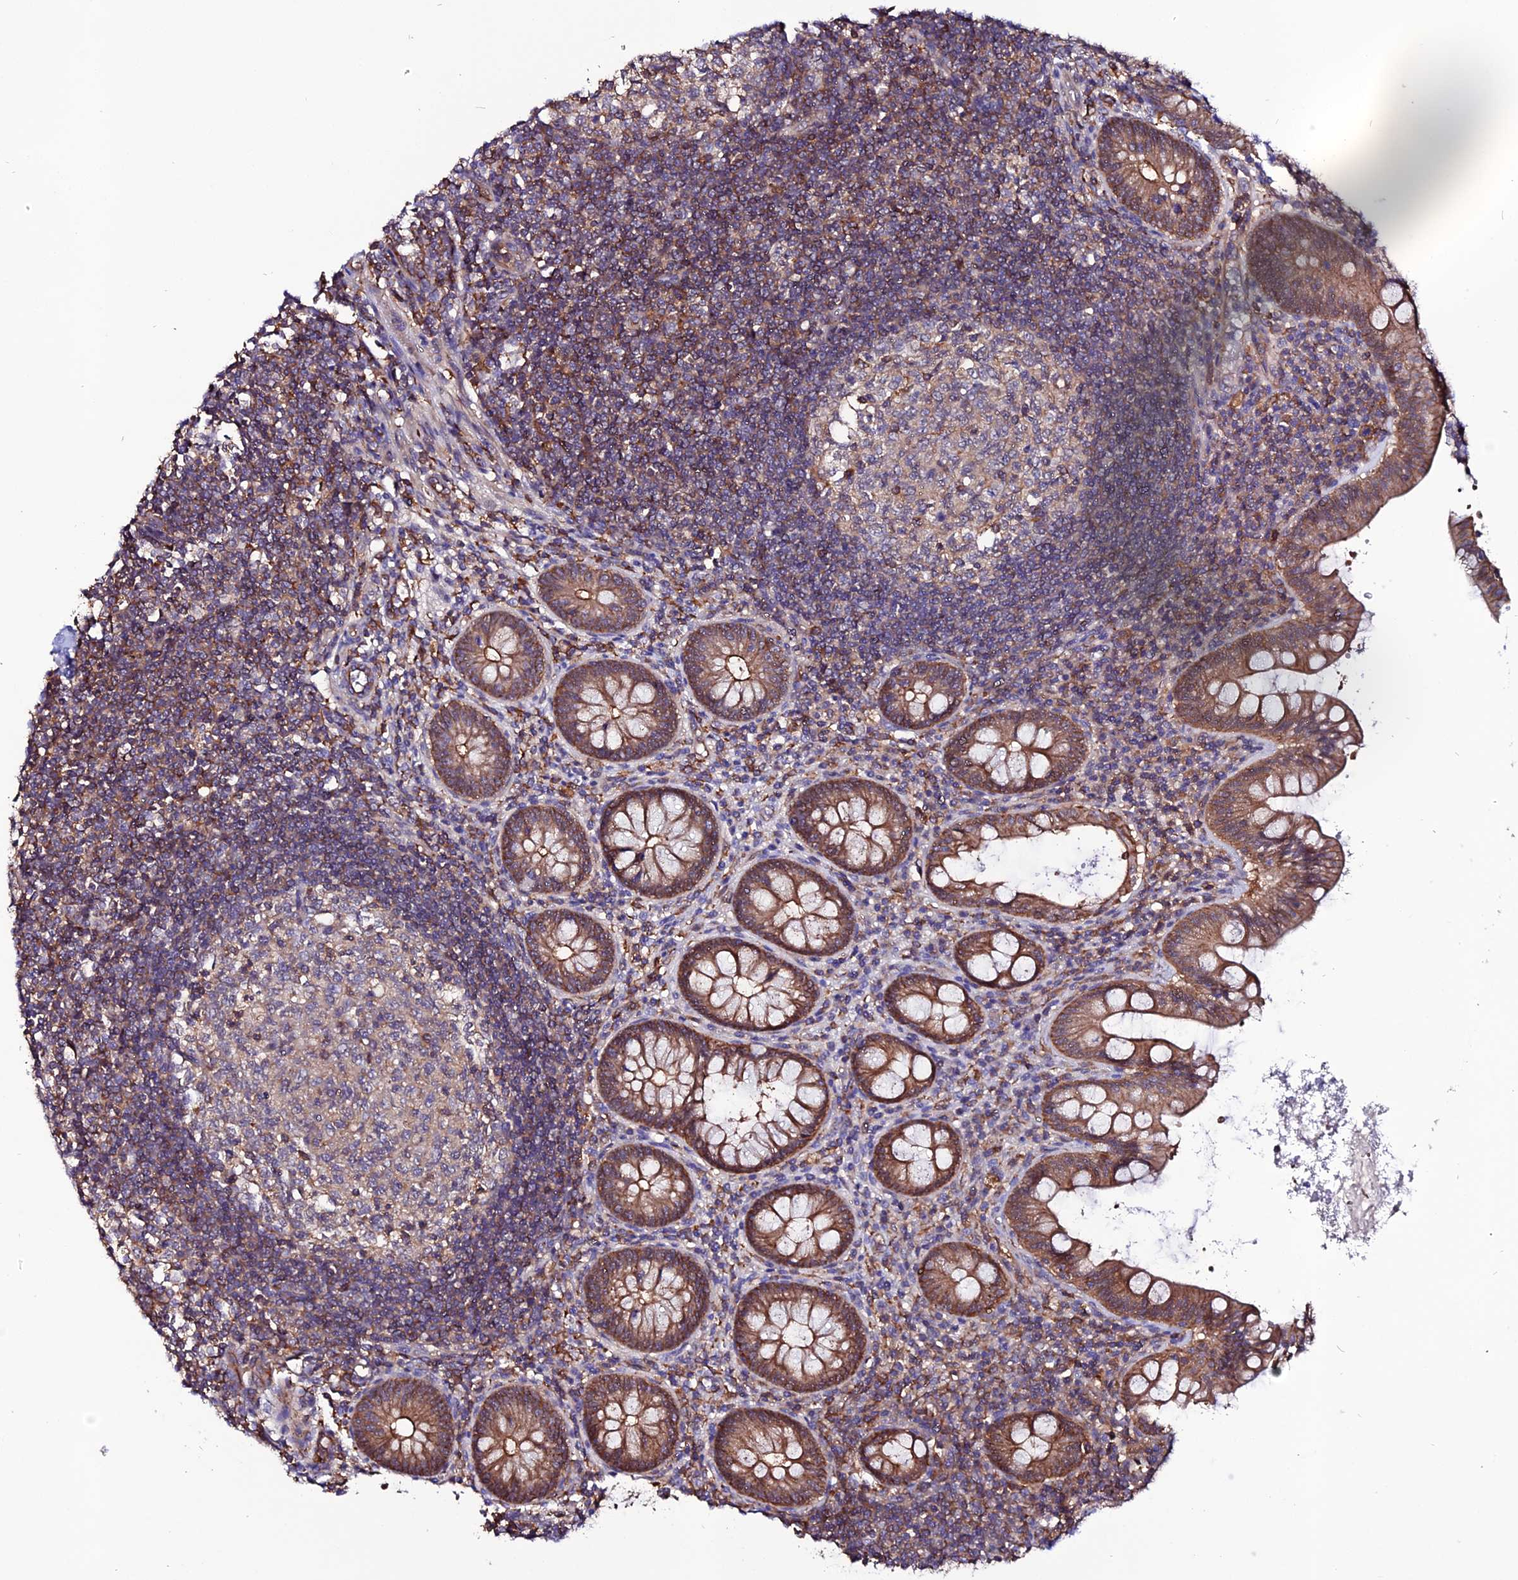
{"staining": {"intensity": "moderate", "quantity": ">75%", "location": "cytoplasmic/membranous"}, "tissue": "appendix", "cell_type": "Glandular cells", "image_type": "normal", "snomed": [{"axis": "morphology", "description": "Normal tissue, NOS"}, {"axis": "topography", "description": "Appendix"}], "caption": "This micrograph exhibits immunohistochemistry staining of unremarkable human appendix, with medium moderate cytoplasmic/membranous staining in approximately >75% of glandular cells.", "gene": "USP17L10", "patient": {"sex": "female", "age": 33}}